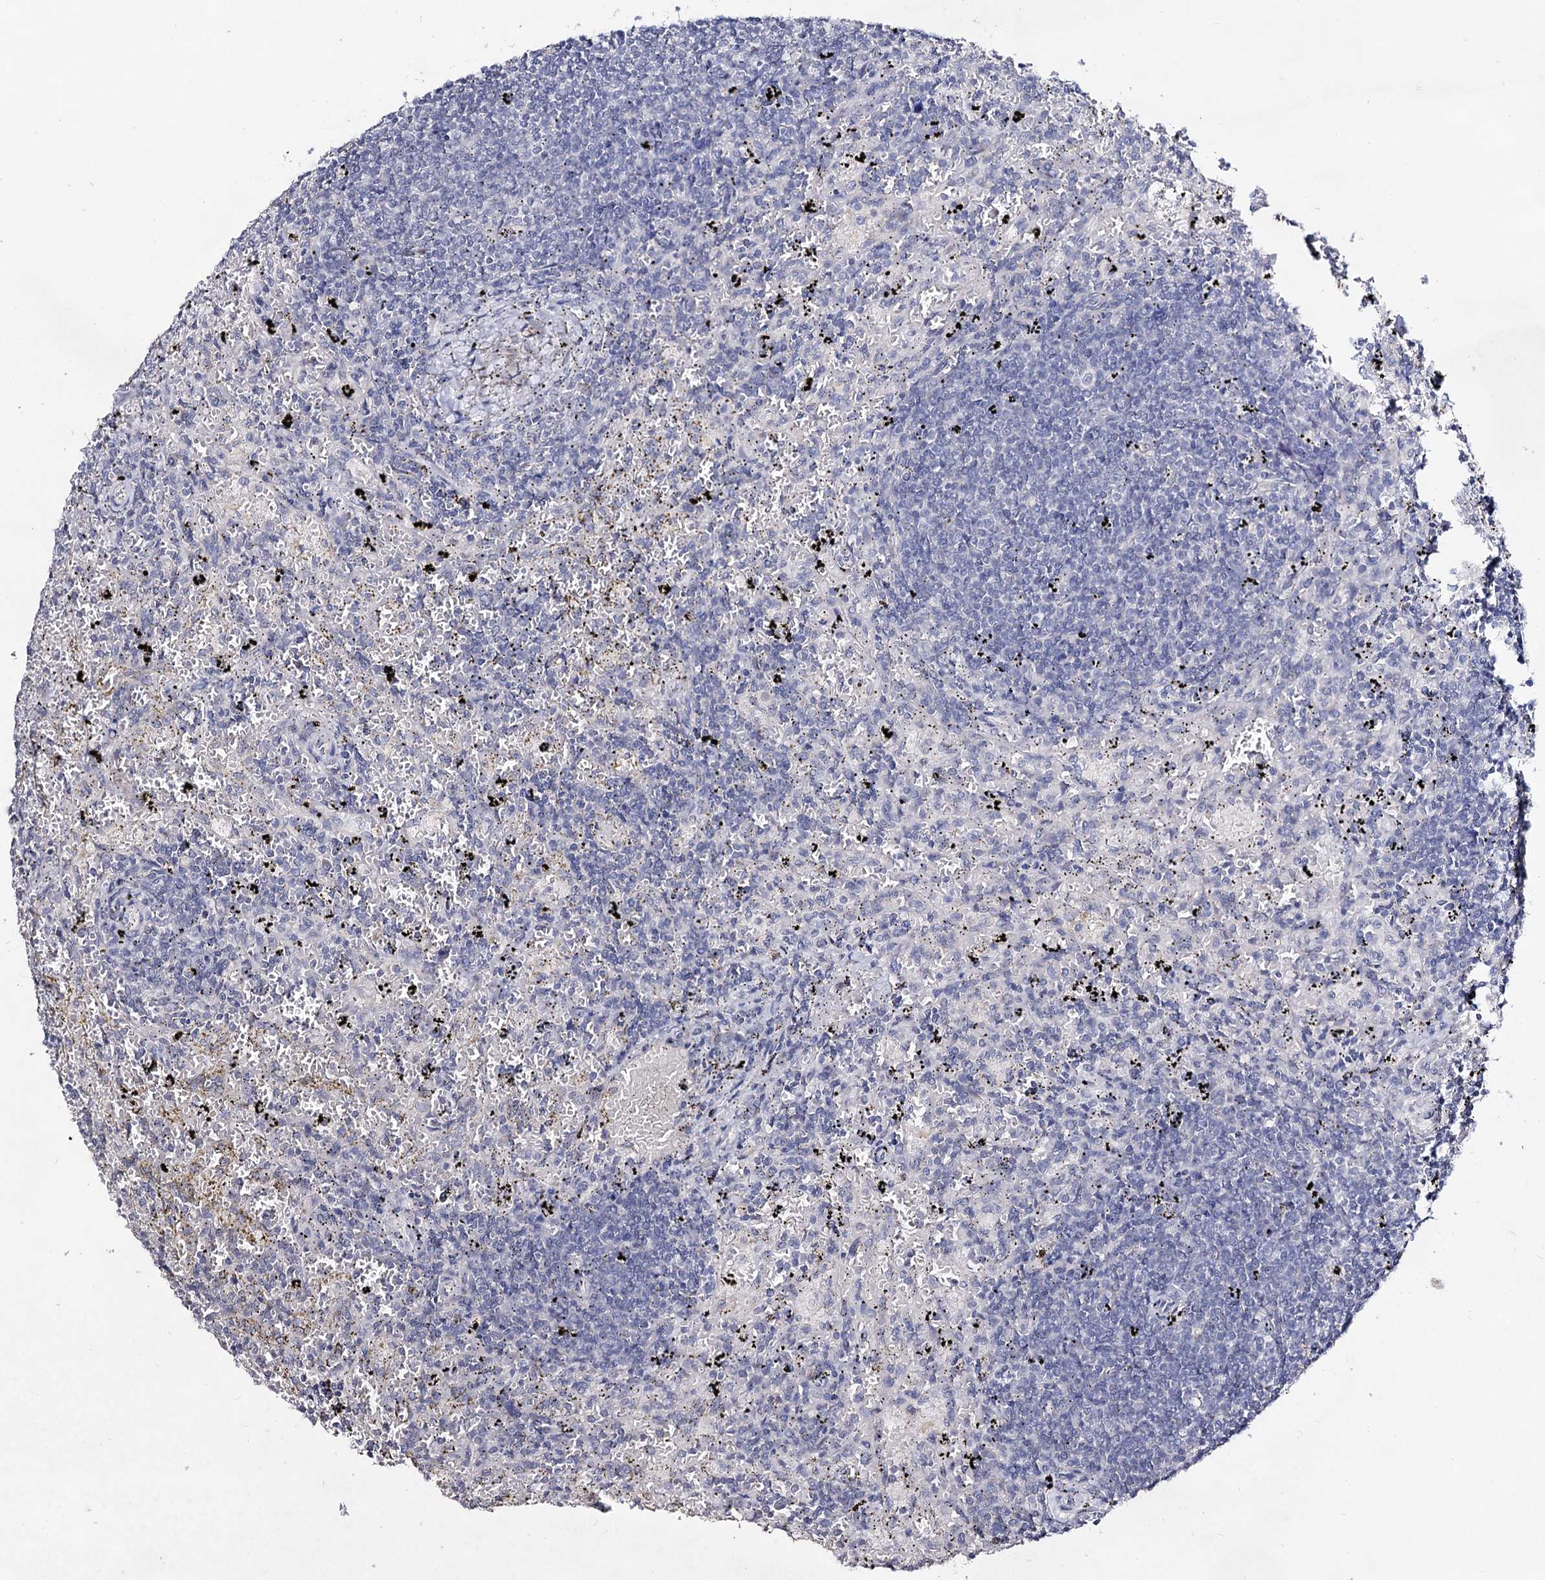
{"staining": {"intensity": "negative", "quantity": "none", "location": "none"}, "tissue": "lymphoma", "cell_type": "Tumor cells", "image_type": "cancer", "snomed": [{"axis": "morphology", "description": "Malignant lymphoma, non-Hodgkin's type, Low grade"}, {"axis": "topography", "description": "Spleen"}], "caption": "This is an immunohistochemistry image of human lymphoma. There is no staining in tumor cells.", "gene": "PLIN1", "patient": {"sex": "male", "age": 76}}